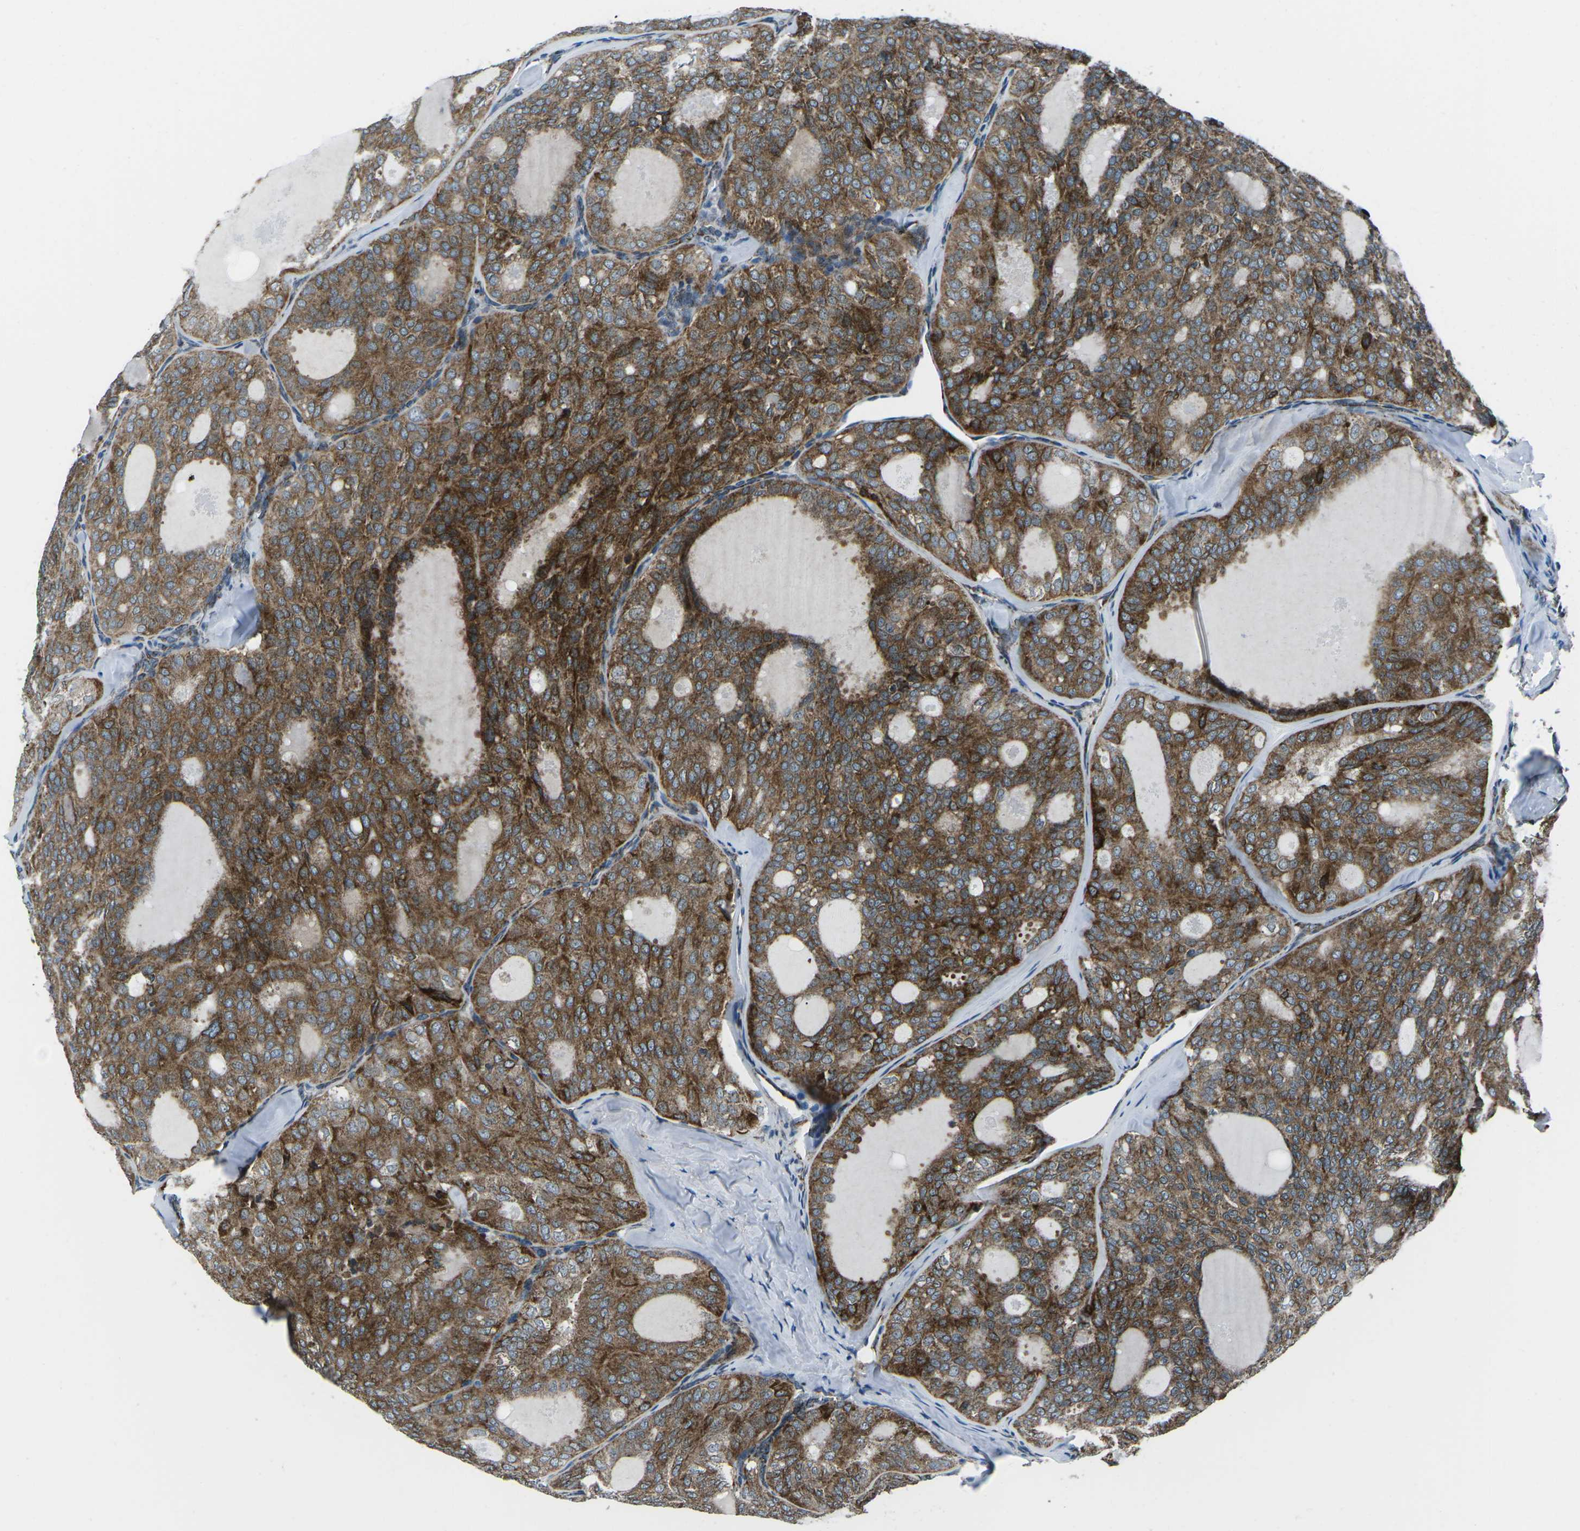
{"staining": {"intensity": "strong", "quantity": ">75%", "location": "cytoplasmic/membranous"}, "tissue": "thyroid cancer", "cell_type": "Tumor cells", "image_type": "cancer", "snomed": [{"axis": "morphology", "description": "Follicular adenoma carcinoma, NOS"}, {"axis": "topography", "description": "Thyroid gland"}], "caption": "High-power microscopy captured an immunohistochemistry (IHC) image of thyroid cancer, revealing strong cytoplasmic/membranous staining in approximately >75% of tumor cells. The protein of interest is shown in brown color, while the nuclei are stained blue.", "gene": "RFESD", "patient": {"sex": "male", "age": 75}}